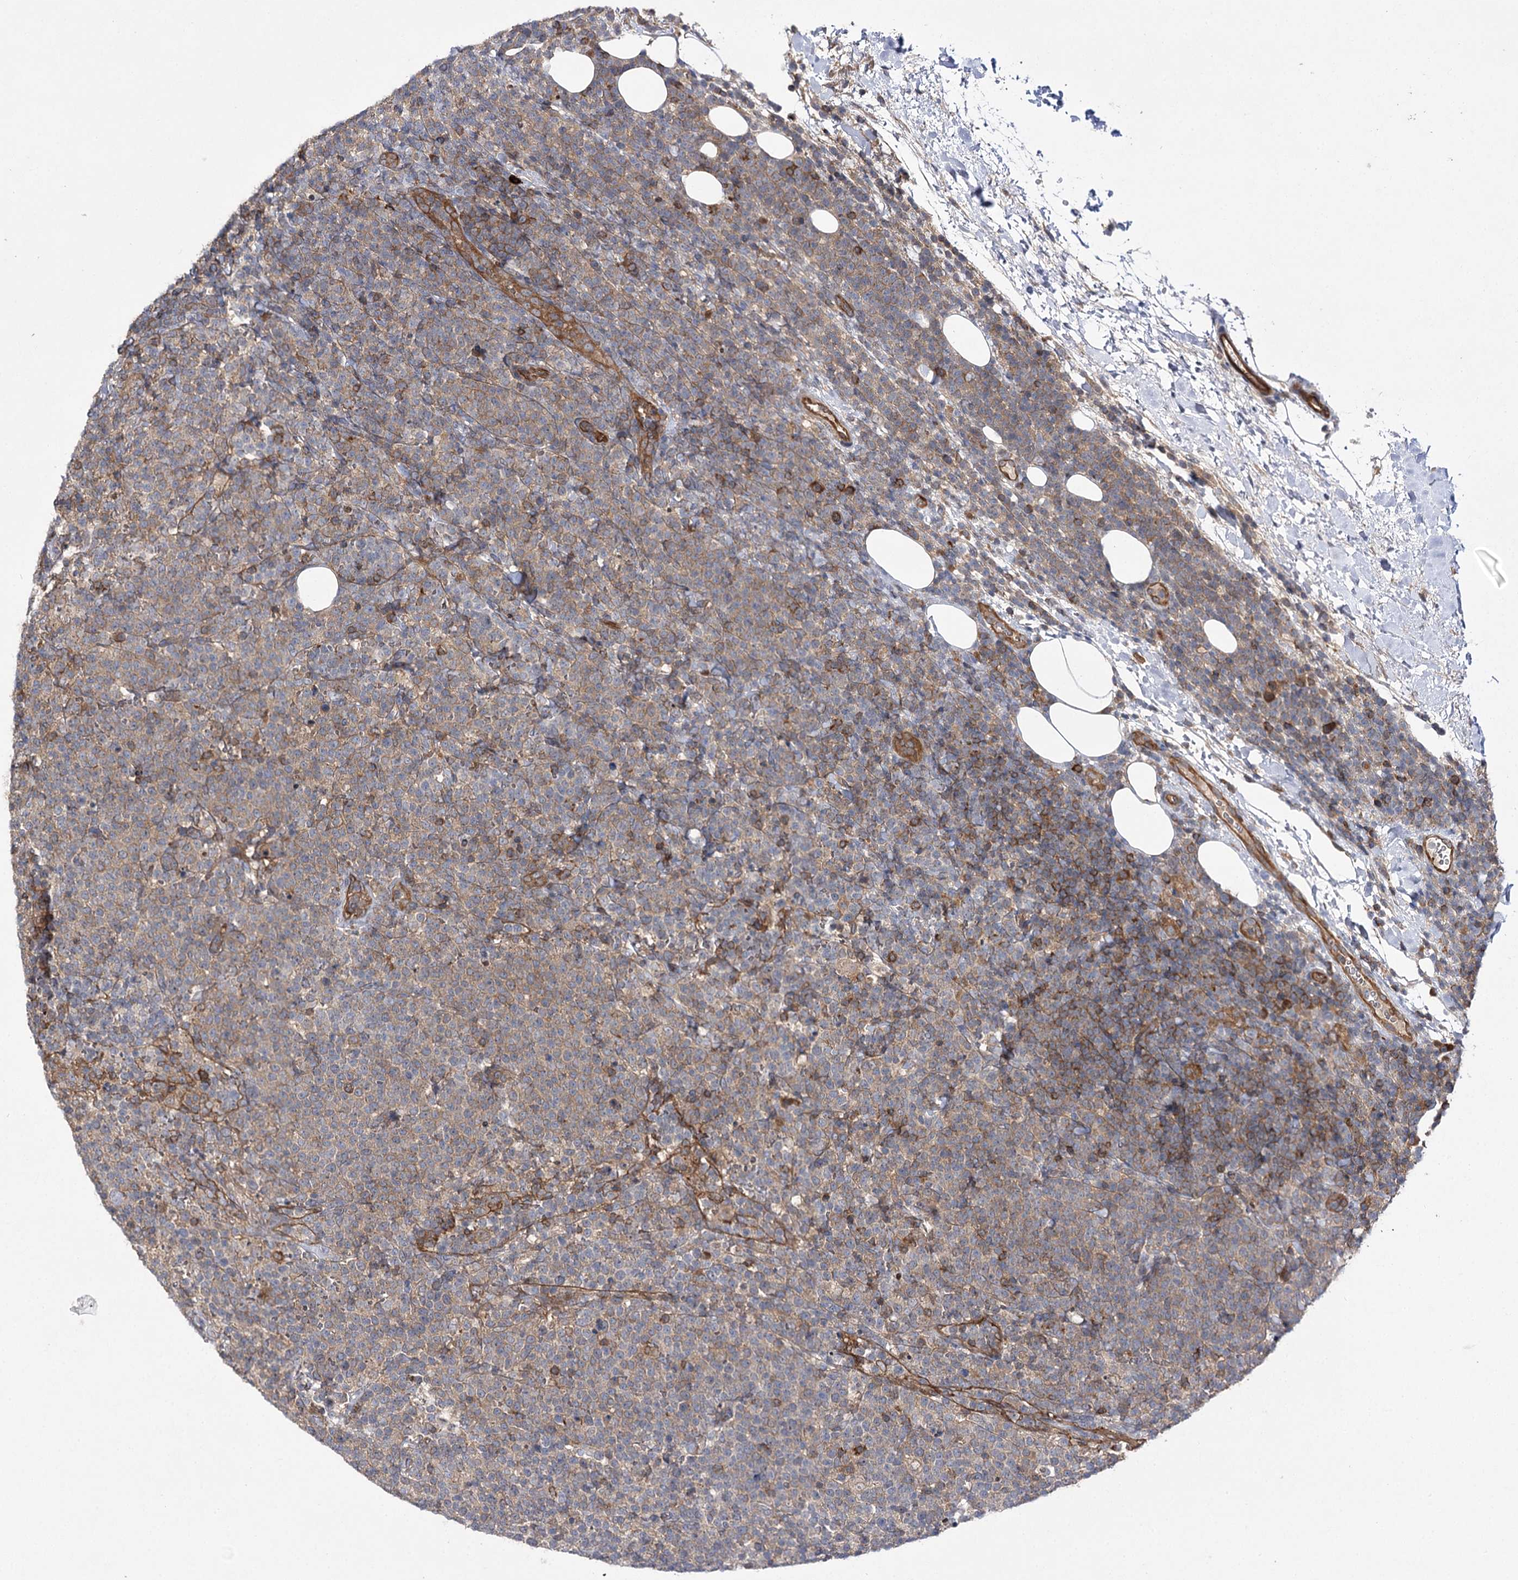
{"staining": {"intensity": "weak", "quantity": "25%-75%", "location": "cytoplasmic/membranous"}, "tissue": "lymphoma", "cell_type": "Tumor cells", "image_type": "cancer", "snomed": [{"axis": "morphology", "description": "Malignant lymphoma, non-Hodgkin's type, High grade"}, {"axis": "topography", "description": "Lymph node"}], "caption": "The histopathology image reveals immunohistochemical staining of high-grade malignant lymphoma, non-Hodgkin's type. There is weak cytoplasmic/membranous staining is present in about 25%-75% of tumor cells.", "gene": "BCR", "patient": {"sex": "male", "age": 61}}